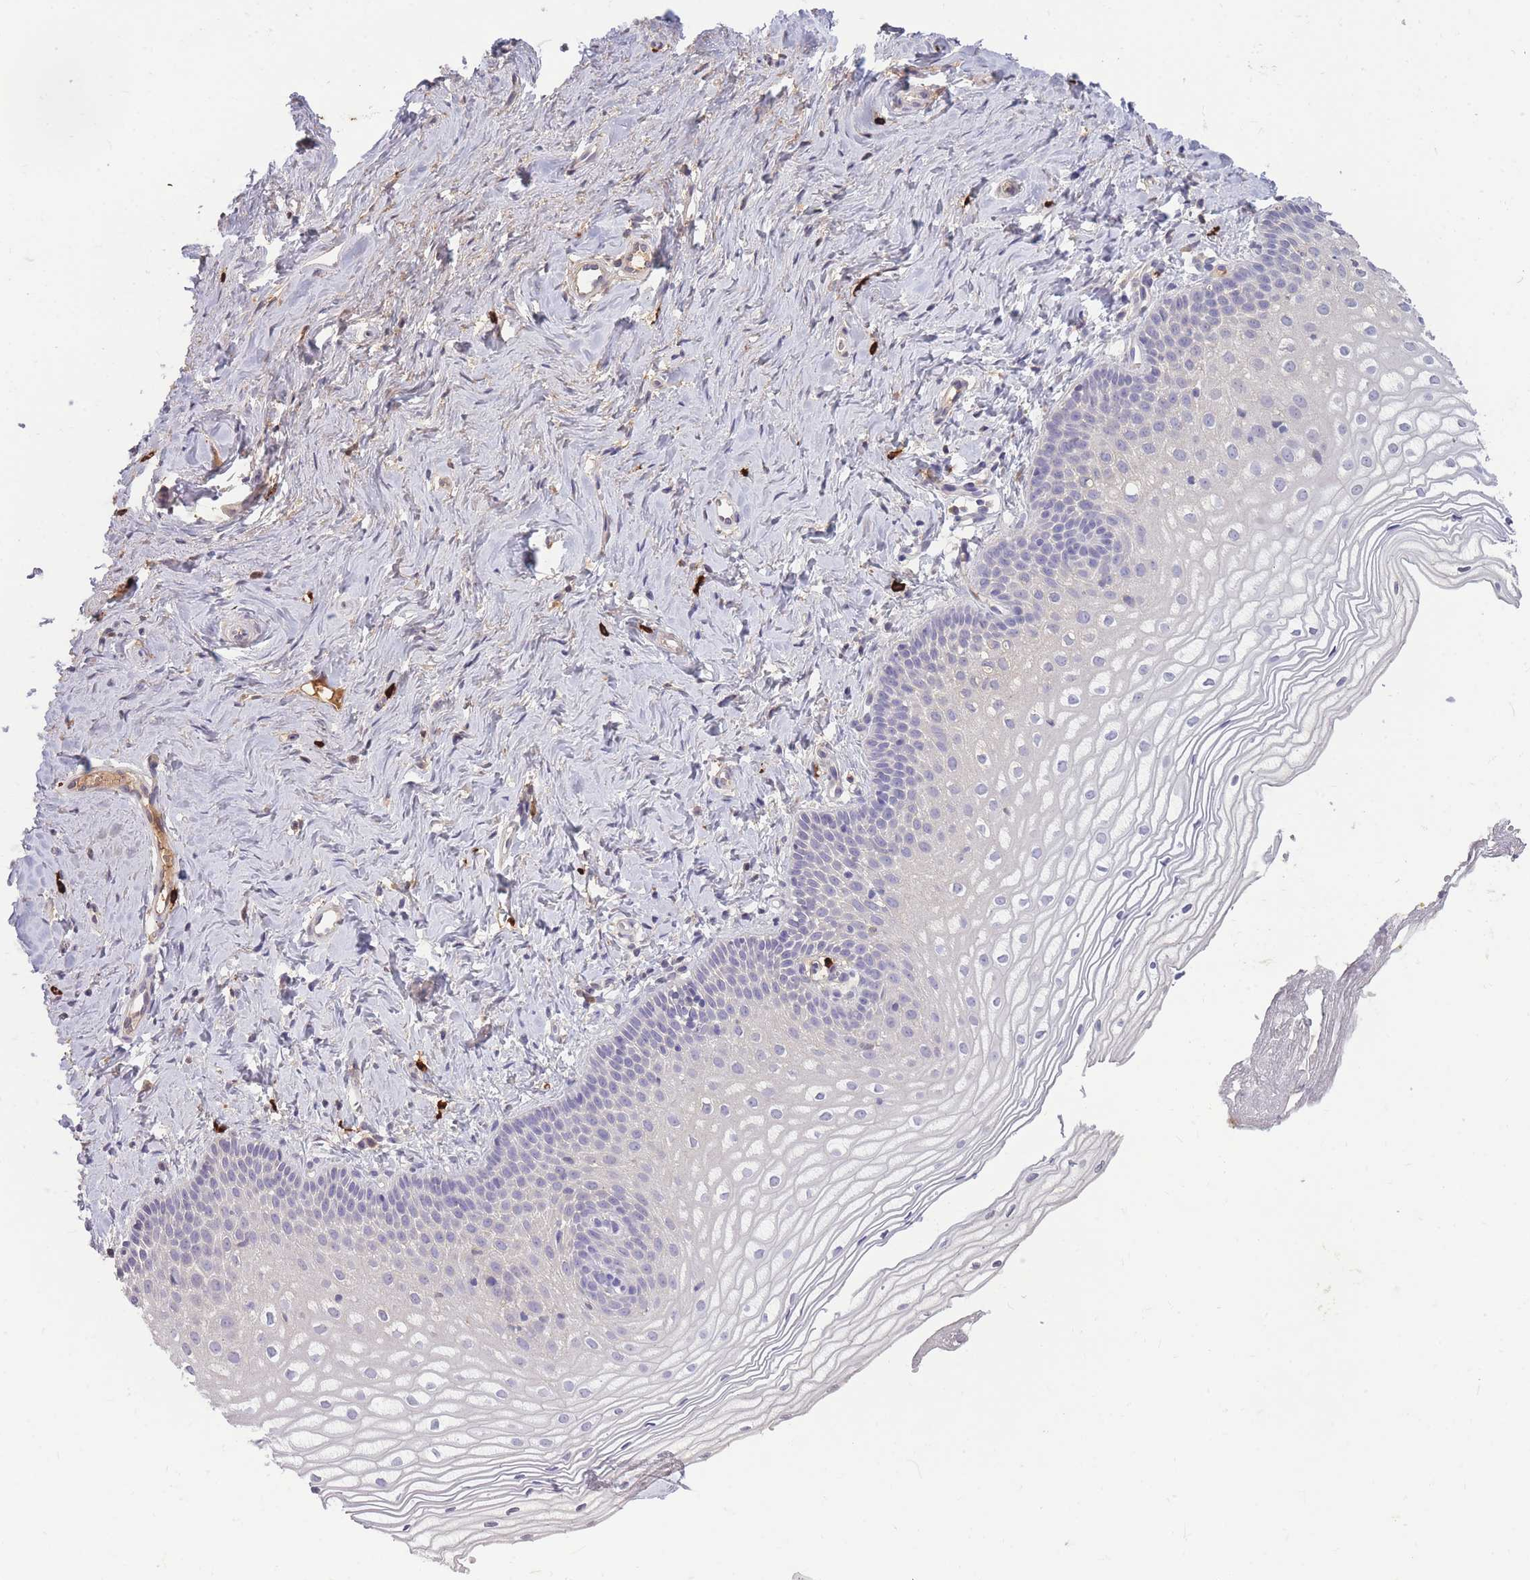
{"staining": {"intensity": "negative", "quantity": "none", "location": "none"}, "tissue": "vagina", "cell_type": "Squamous epithelial cells", "image_type": "normal", "snomed": [{"axis": "morphology", "description": "Normal tissue, NOS"}, {"axis": "topography", "description": "Vagina"}], "caption": "This image is of benign vagina stained with IHC to label a protein in brown with the nuclei are counter-stained blue. There is no positivity in squamous epithelial cells.", "gene": "TPSD1", "patient": {"sex": "female", "age": 56}}